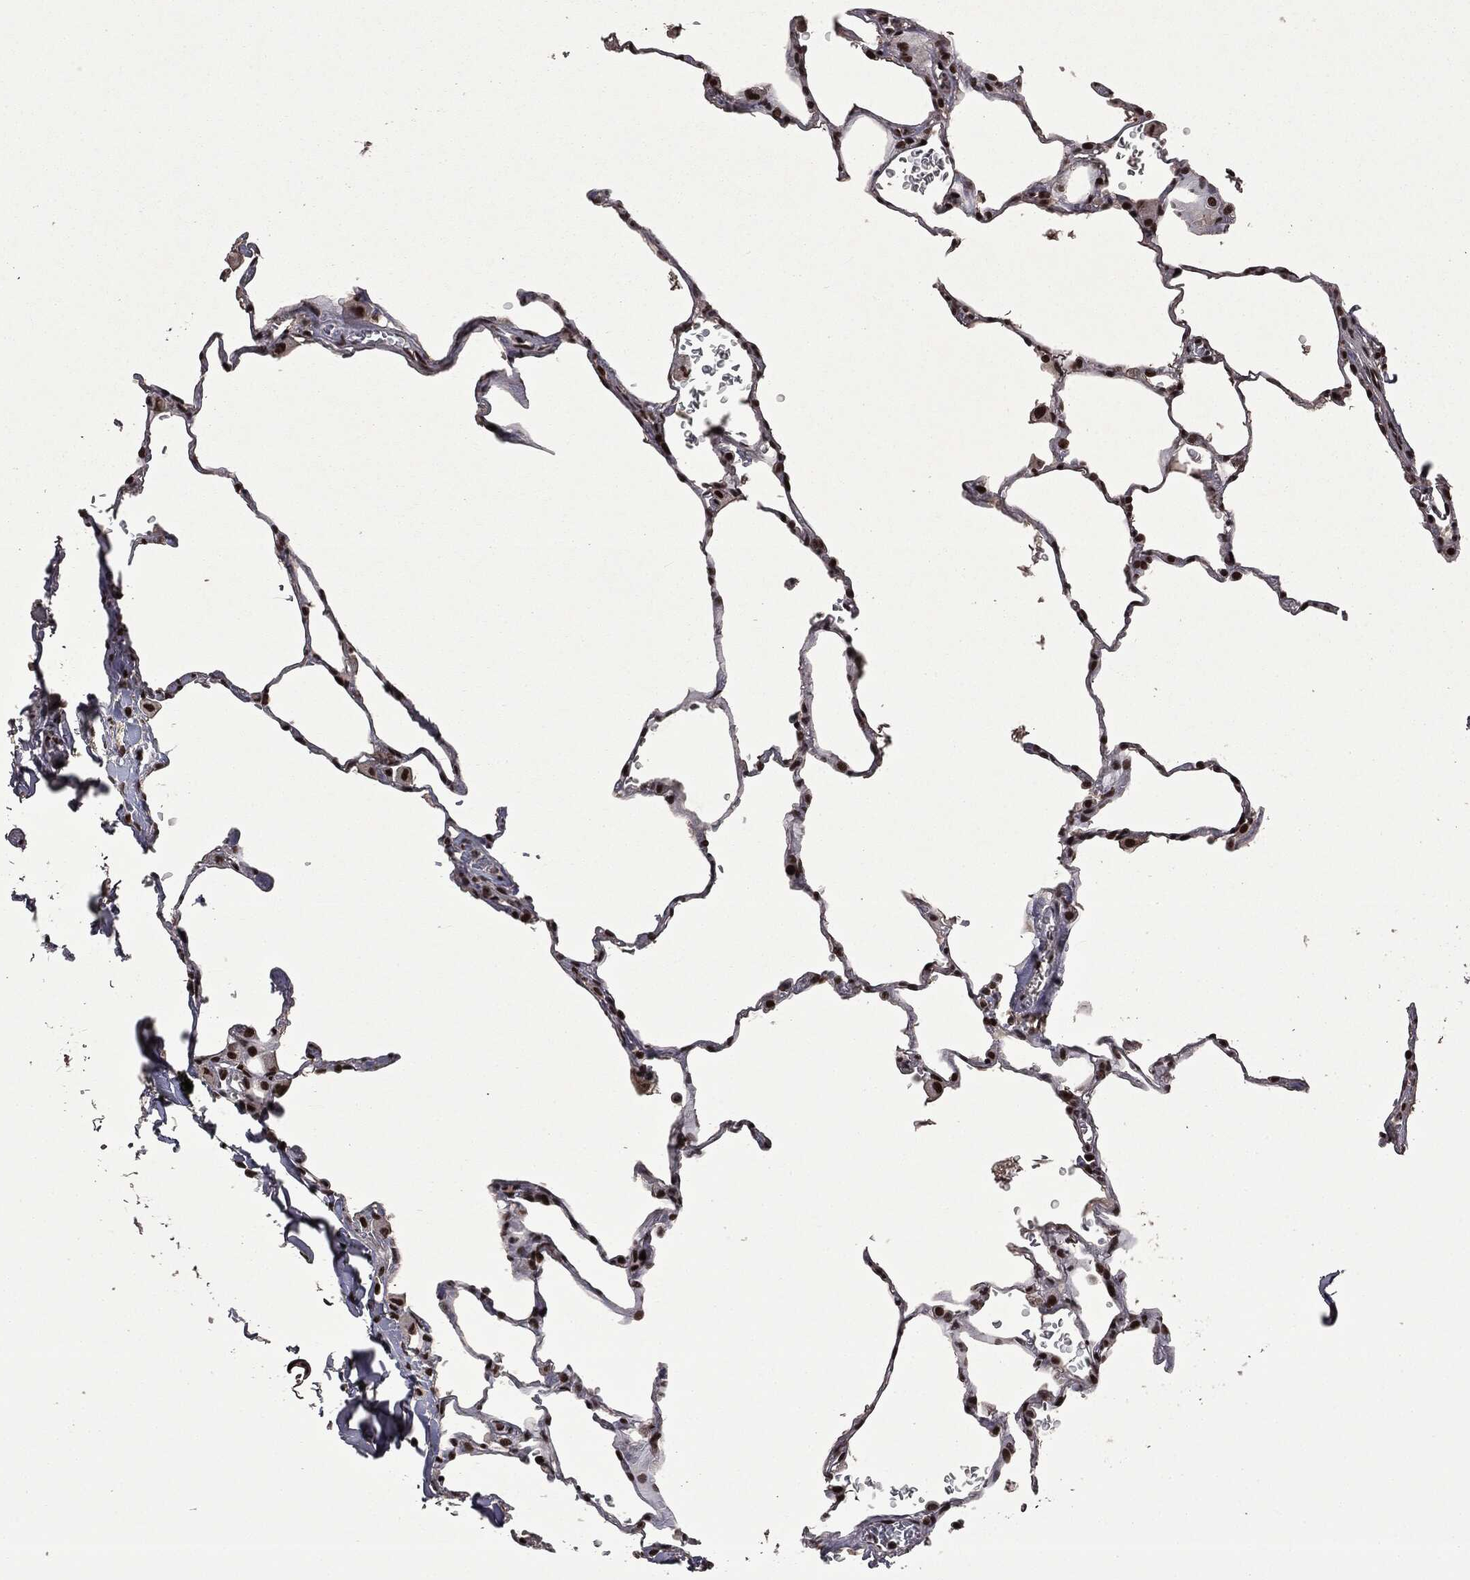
{"staining": {"intensity": "strong", "quantity": ">75%", "location": "nuclear"}, "tissue": "lung", "cell_type": "Alveolar cells", "image_type": "normal", "snomed": [{"axis": "morphology", "description": "Normal tissue, NOS"}, {"axis": "morphology", "description": "Adenocarcinoma, metastatic, NOS"}, {"axis": "topography", "description": "Lung"}], "caption": "Protein staining of unremarkable lung reveals strong nuclear positivity in approximately >75% of alveolar cells. Using DAB (3,3'-diaminobenzidine) (brown) and hematoxylin (blue) stains, captured at high magnification using brightfield microscopy.", "gene": "MSH2", "patient": {"sex": "male", "age": 45}}